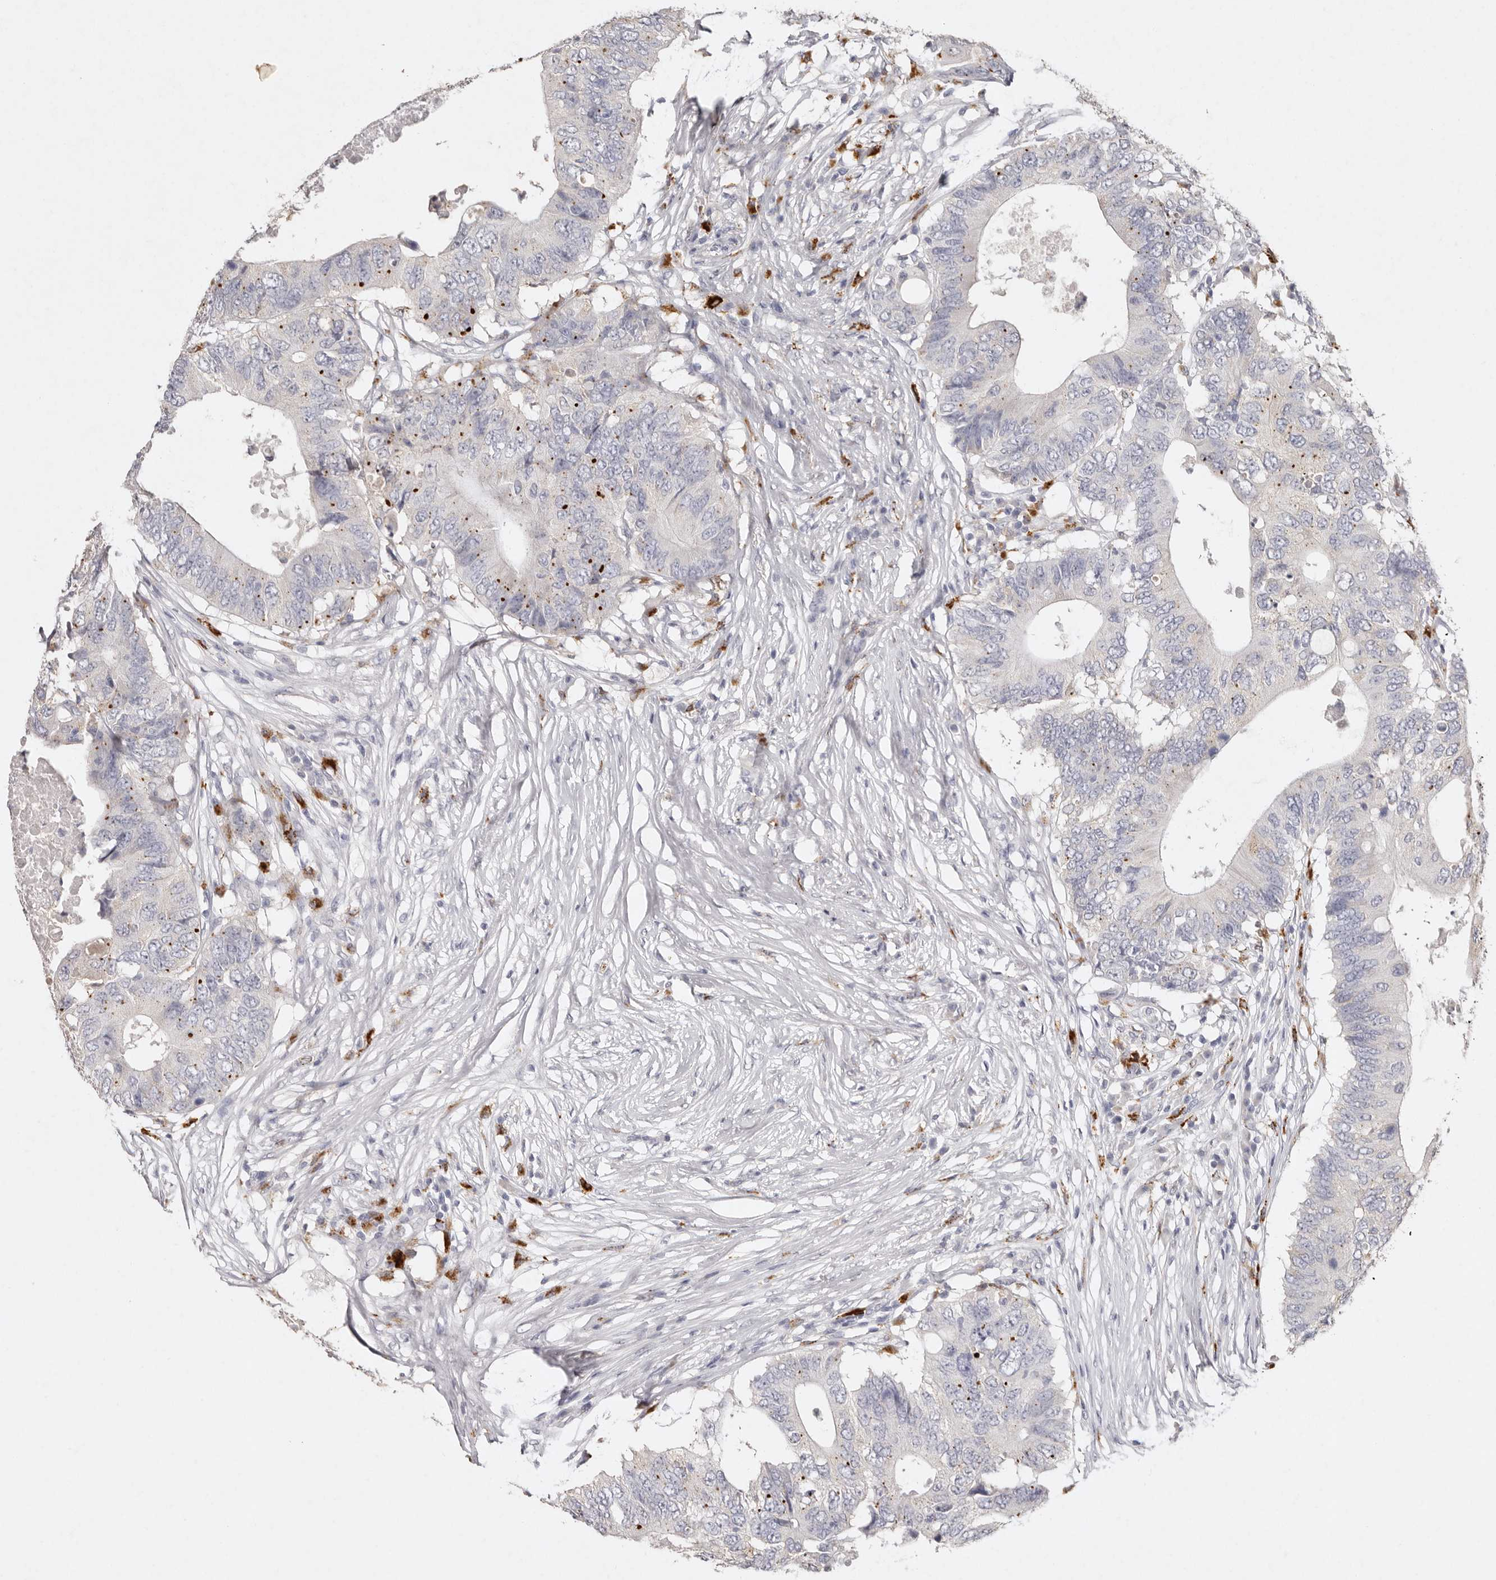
{"staining": {"intensity": "negative", "quantity": "none", "location": "none"}, "tissue": "colorectal cancer", "cell_type": "Tumor cells", "image_type": "cancer", "snomed": [{"axis": "morphology", "description": "Adenocarcinoma, NOS"}, {"axis": "topography", "description": "Colon"}], "caption": "IHC of colorectal adenocarcinoma displays no expression in tumor cells. Nuclei are stained in blue.", "gene": "FAM185A", "patient": {"sex": "male", "age": 71}}